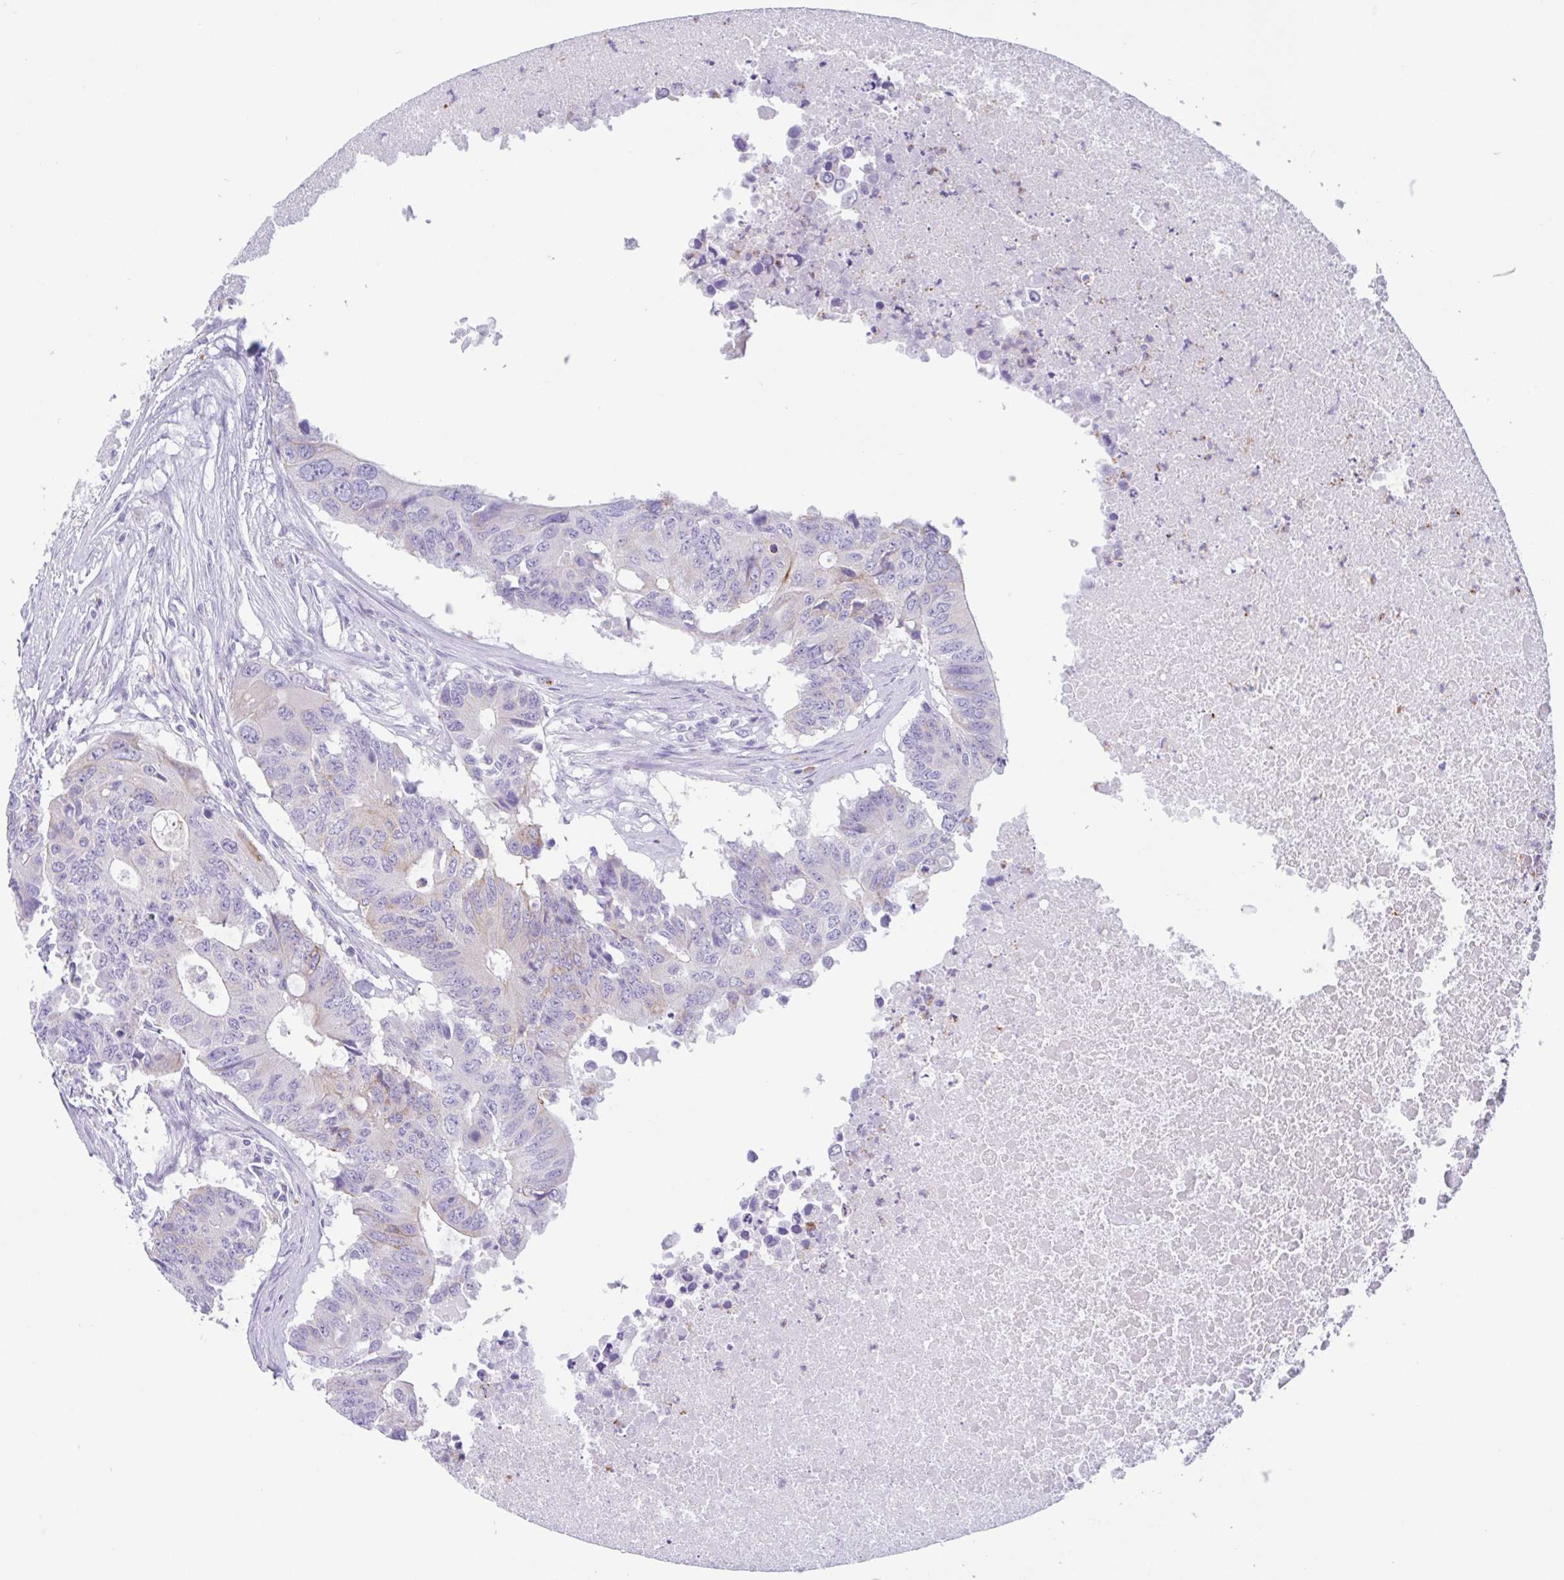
{"staining": {"intensity": "weak", "quantity": "<25%", "location": "cytoplasmic/membranous"}, "tissue": "colorectal cancer", "cell_type": "Tumor cells", "image_type": "cancer", "snomed": [{"axis": "morphology", "description": "Adenocarcinoma, NOS"}, {"axis": "topography", "description": "Colon"}], "caption": "Immunohistochemistry image of neoplastic tissue: colorectal adenocarcinoma stained with DAB shows no significant protein staining in tumor cells. (IHC, brightfield microscopy, high magnification).", "gene": "DTWD2", "patient": {"sex": "male", "age": 71}}